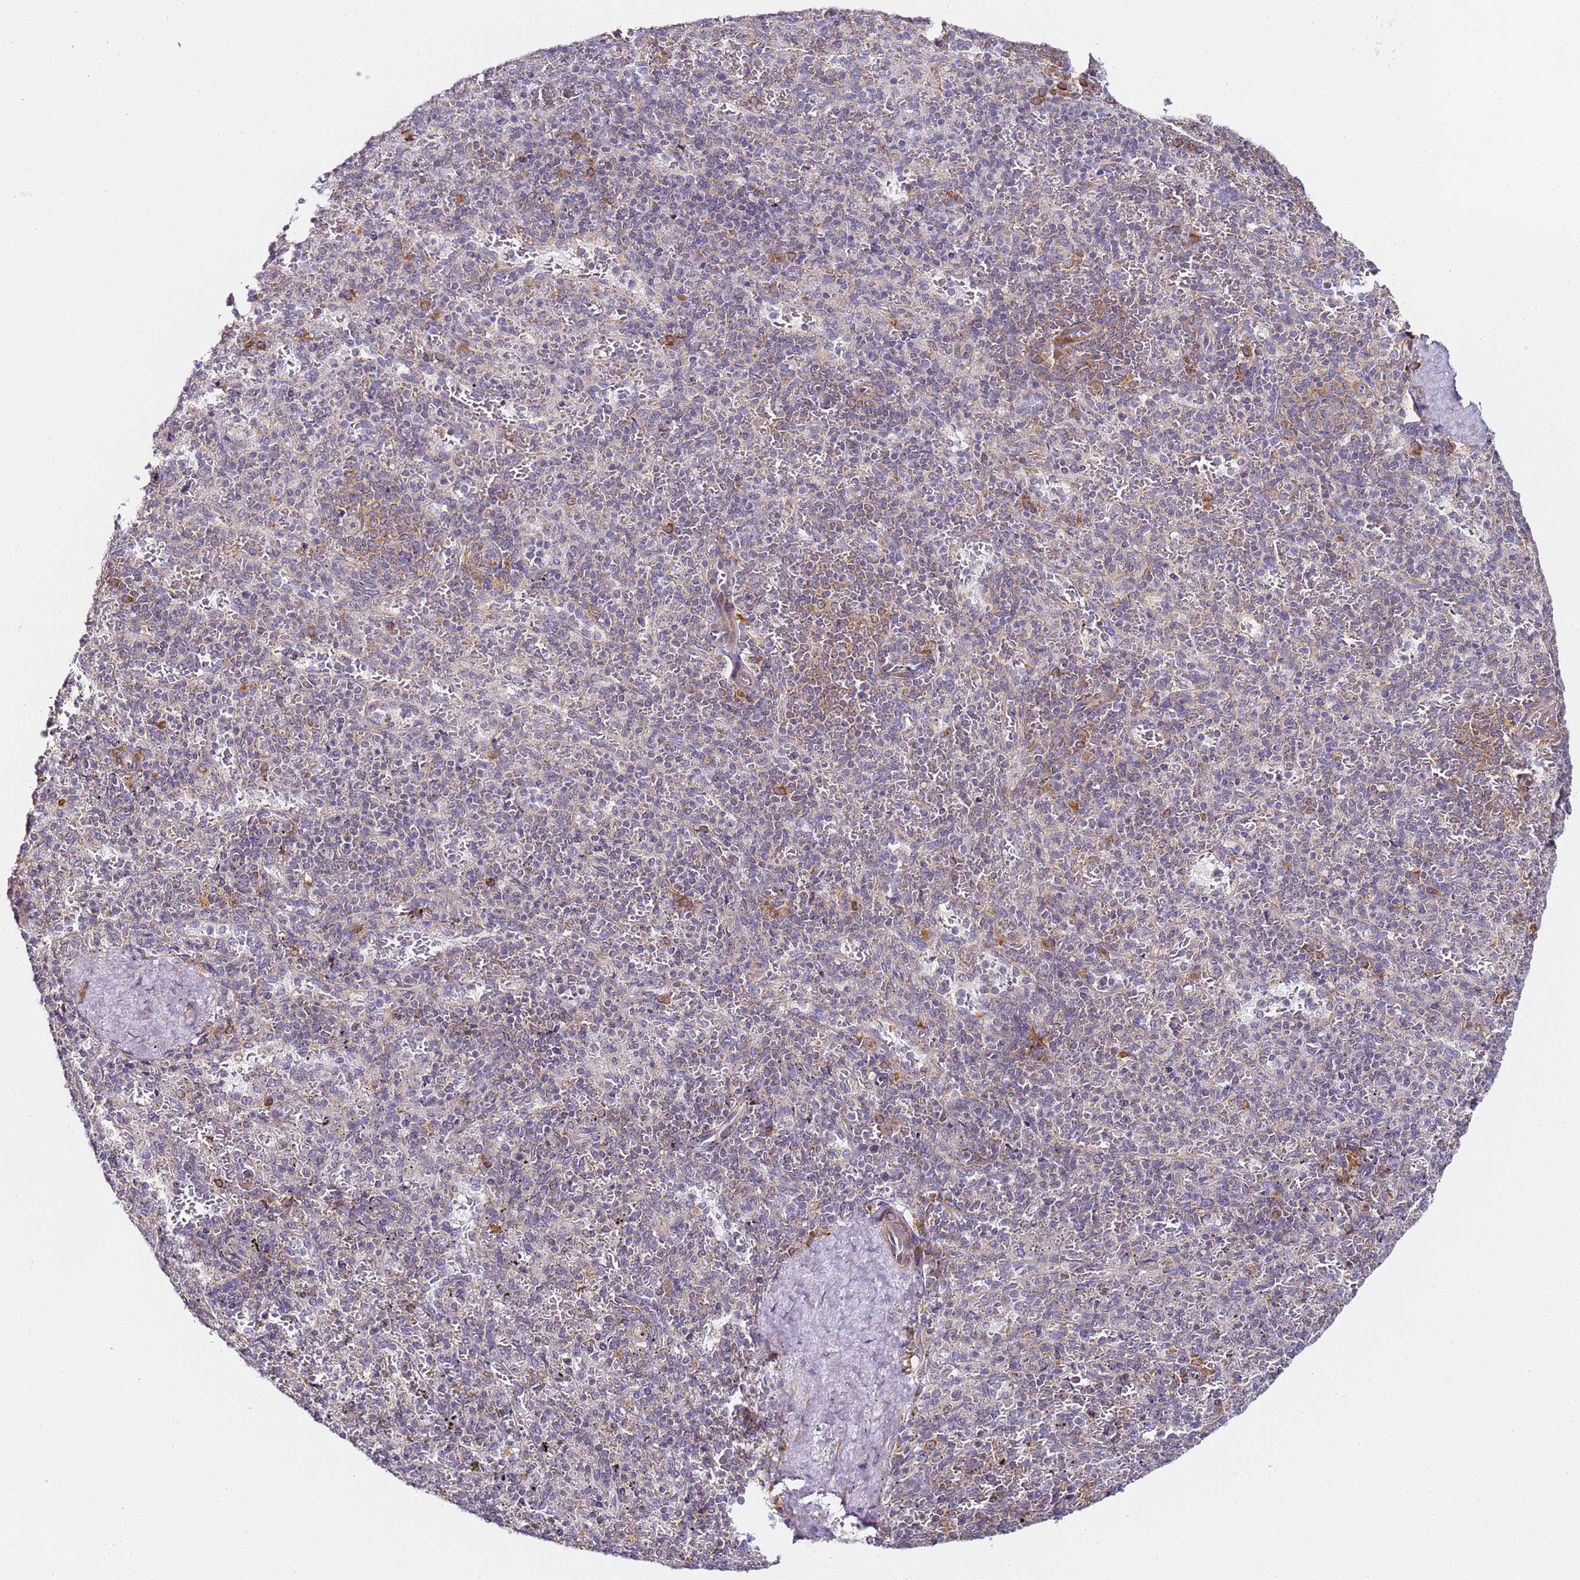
{"staining": {"intensity": "negative", "quantity": "none", "location": "none"}, "tissue": "spleen", "cell_type": "Cells in red pulp", "image_type": "normal", "snomed": [{"axis": "morphology", "description": "Normal tissue, NOS"}, {"axis": "topography", "description": "Spleen"}], "caption": "Protein analysis of normal spleen reveals no significant staining in cells in red pulp. (DAB immunohistochemistry (IHC) visualized using brightfield microscopy, high magnification).", "gene": "RPL13A", "patient": {"sex": "male", "age": 82}}